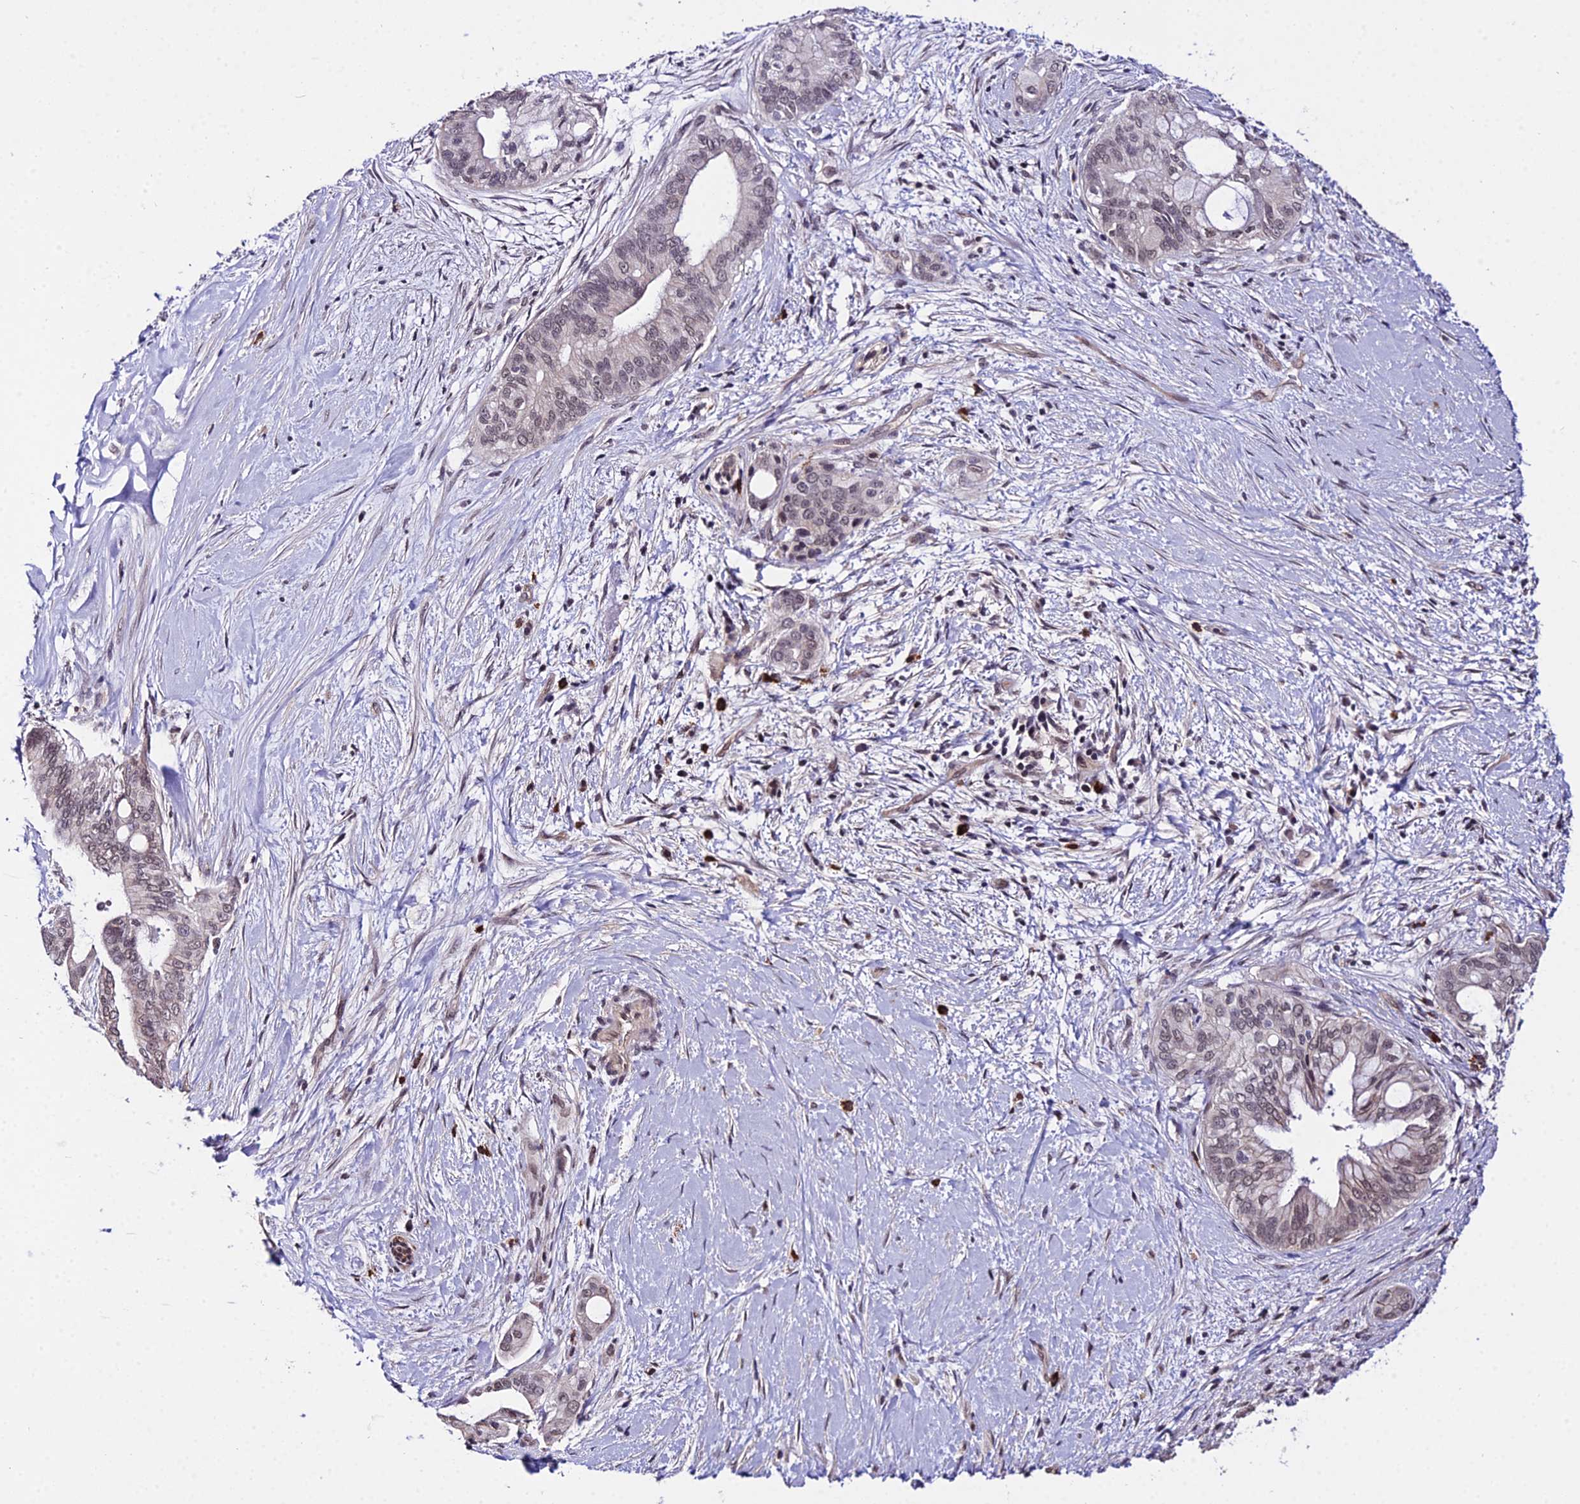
{"staining": {"intensity": "weak", "quantity": "25%-75%", "location": "nuclear"}, "tissue": "pancreatic cancer", "cell_type": "Tumor cells", "image_type": "cancer", "snomed": [{"axis": "morphology", "description": "Adenocarcinoma, NOS"}, {"axis": "topography", "description": "Pancreas"}], "caption": "Immunohistochemistry (IHC) micrograph of neoplastic tissue: human pancreatic adenocarcinoma stained using immunohistochemistry (IHC) displays low levels of weak protein expression localized specifically in the nuclear of tumor cells, appearing as a nuclear brown color.", "gene": "POLR2I", "patient": {"sex": "male", "age": 46}}